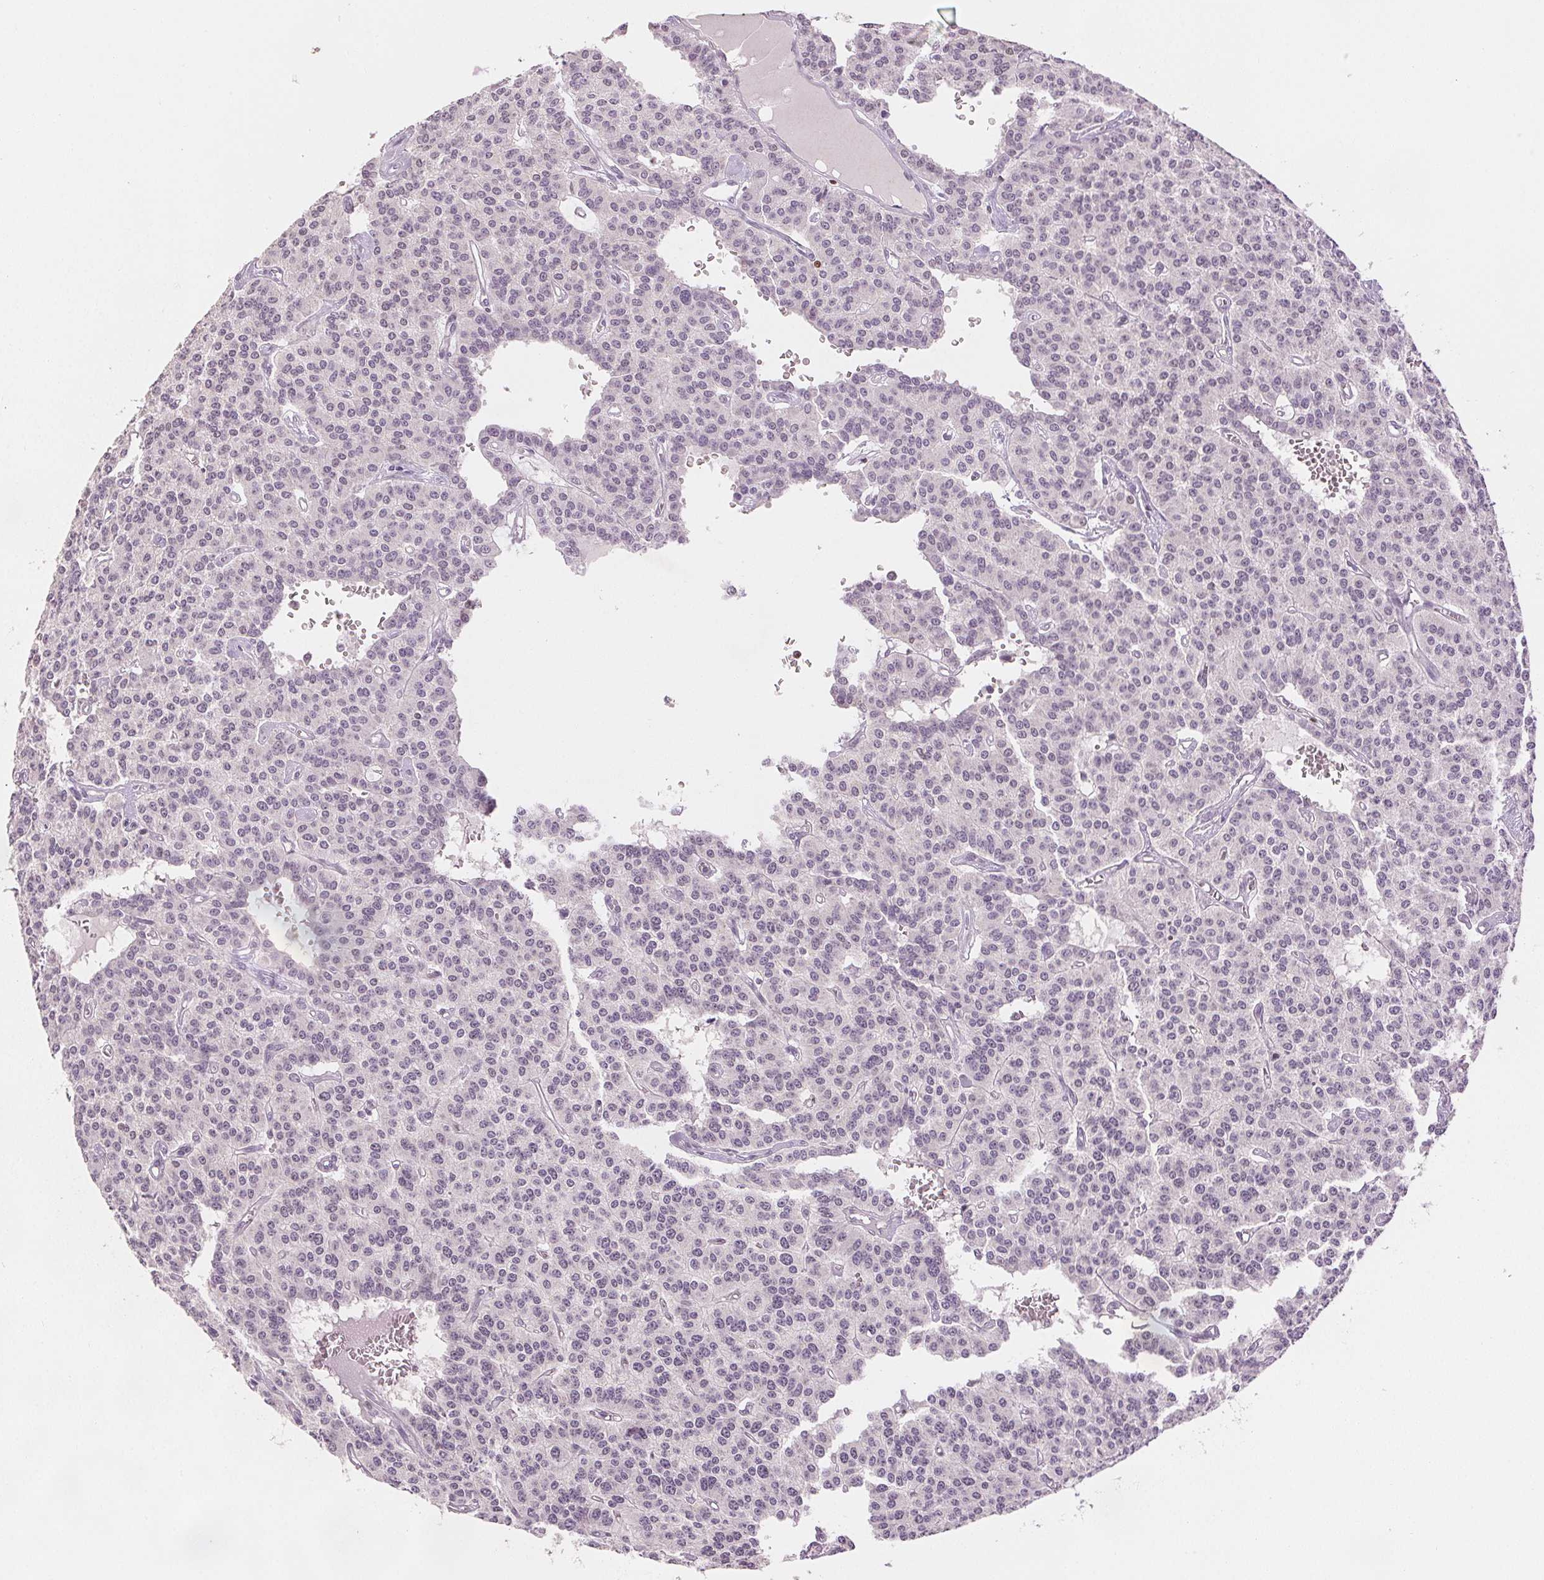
{"staining": {"intensity": "negative", "quantity": "none", "location": "none"}, "tissue": "carcinoid", "cell_type": "Tumor cells", "image_type": "cancer", "snomed": [{"axis": "morphology", "description": "Carcinoid, malignant, NOS"}, {"axis": "topography", "description": "Lung"}], "caption": "Immunohistochemistry histopathology image of carcinoid (malignant) stained for a protein (brown), which demonstrates no expression in tumor cells.", "gene": "RUNX2", "patient": {"sex": "female", "age": 71}}